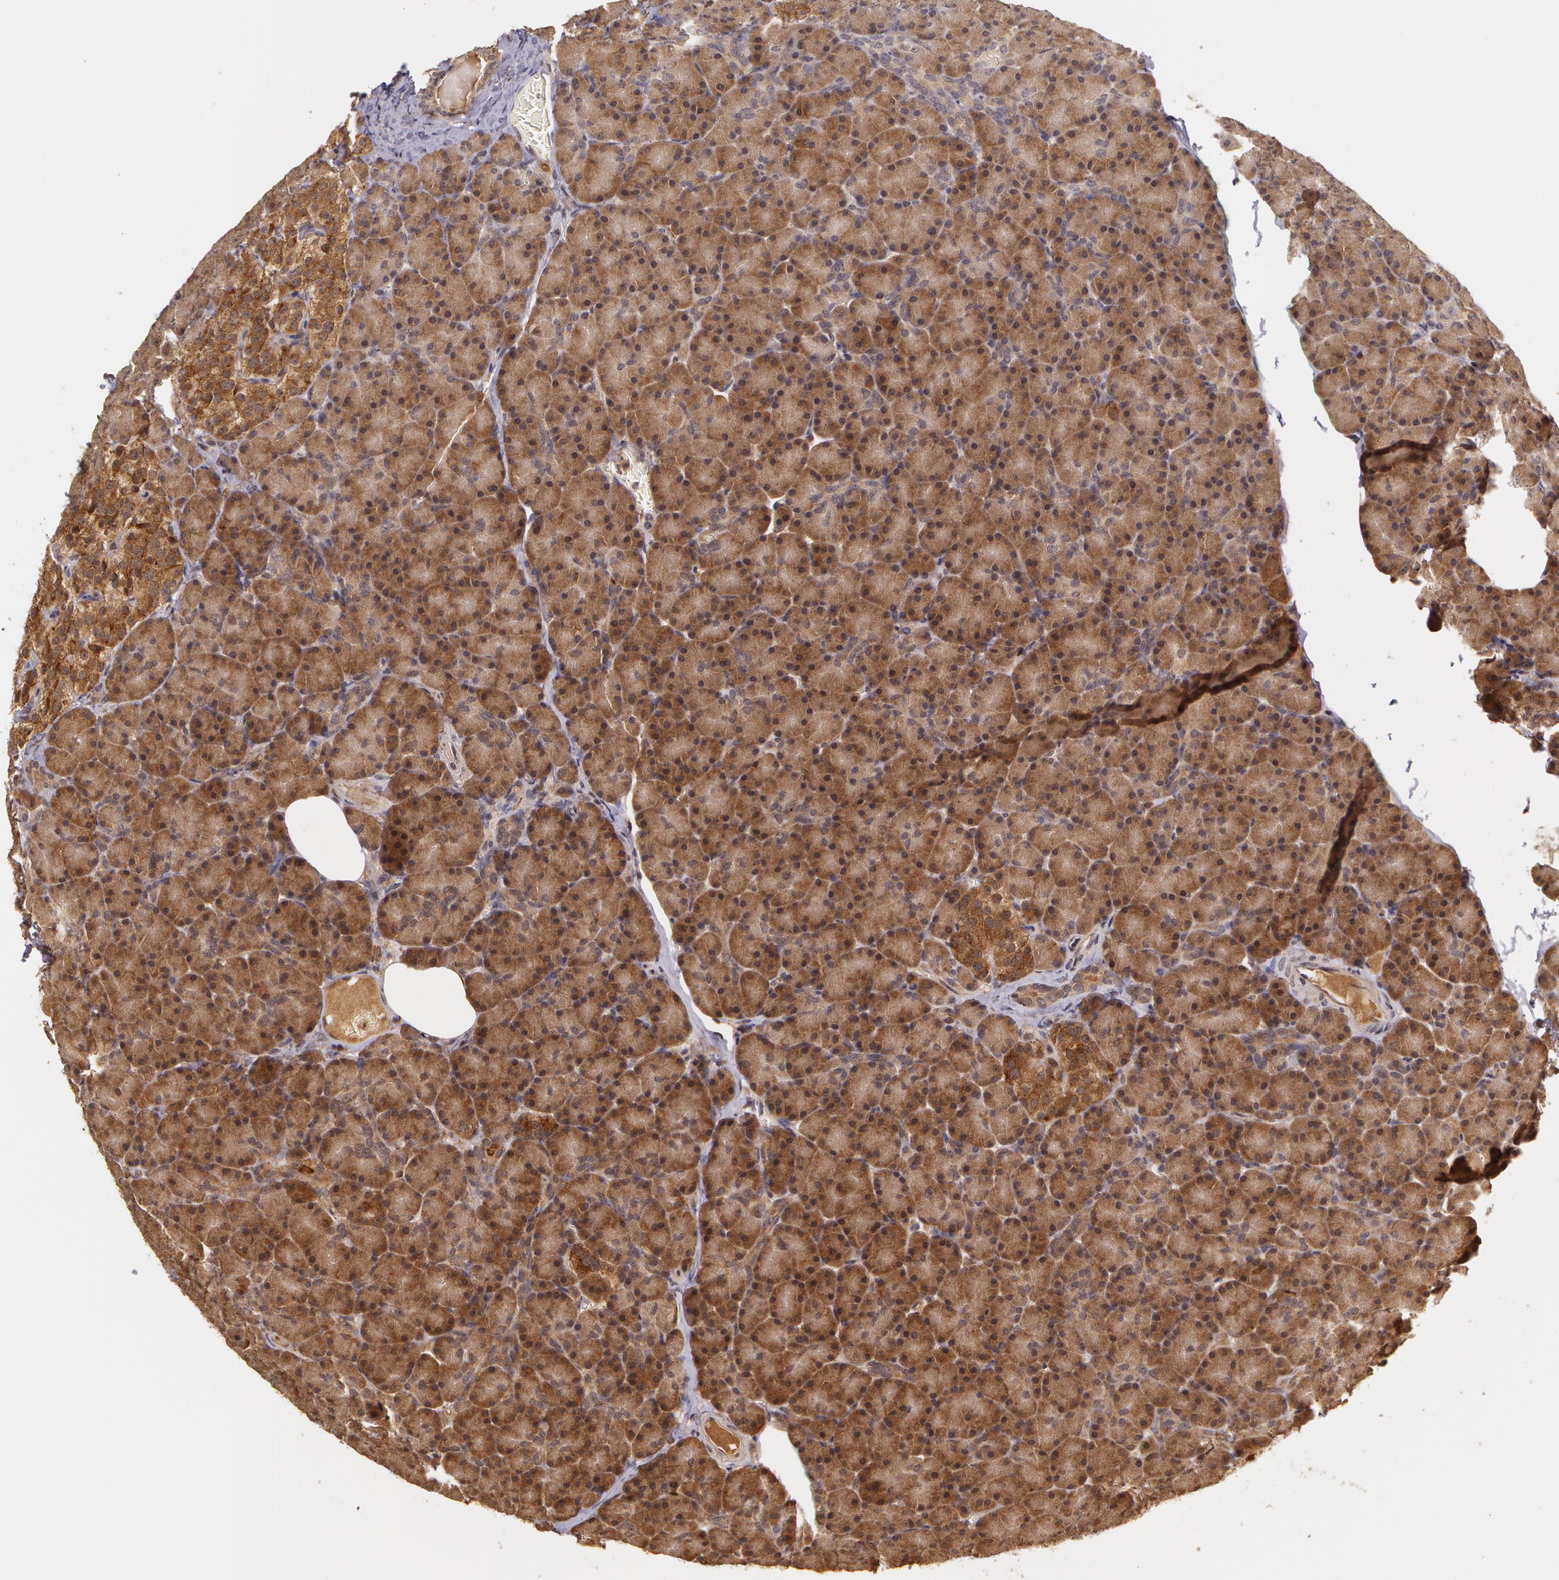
{"staining": {"intensity": "strong", "quantity": ">75%", "location": "cytoplasmic/membranous"}, "tissue": "pancreas", "cell_type": "Exocrine glandular cells", "image_type": "normal", "snomed": [{"axis": "morphology", "description": "Normal tissue, NOS"}, {"axis": "topography", "description": "Pancreas"}], "caption": "Protein staining of unremarkable pancreas exhibits strong cytoplasmic/membranous expression in about >75% of exocrine glandular cells.", "gene": "ASCC2", "patient": {"sex": "female", "age": 43}}